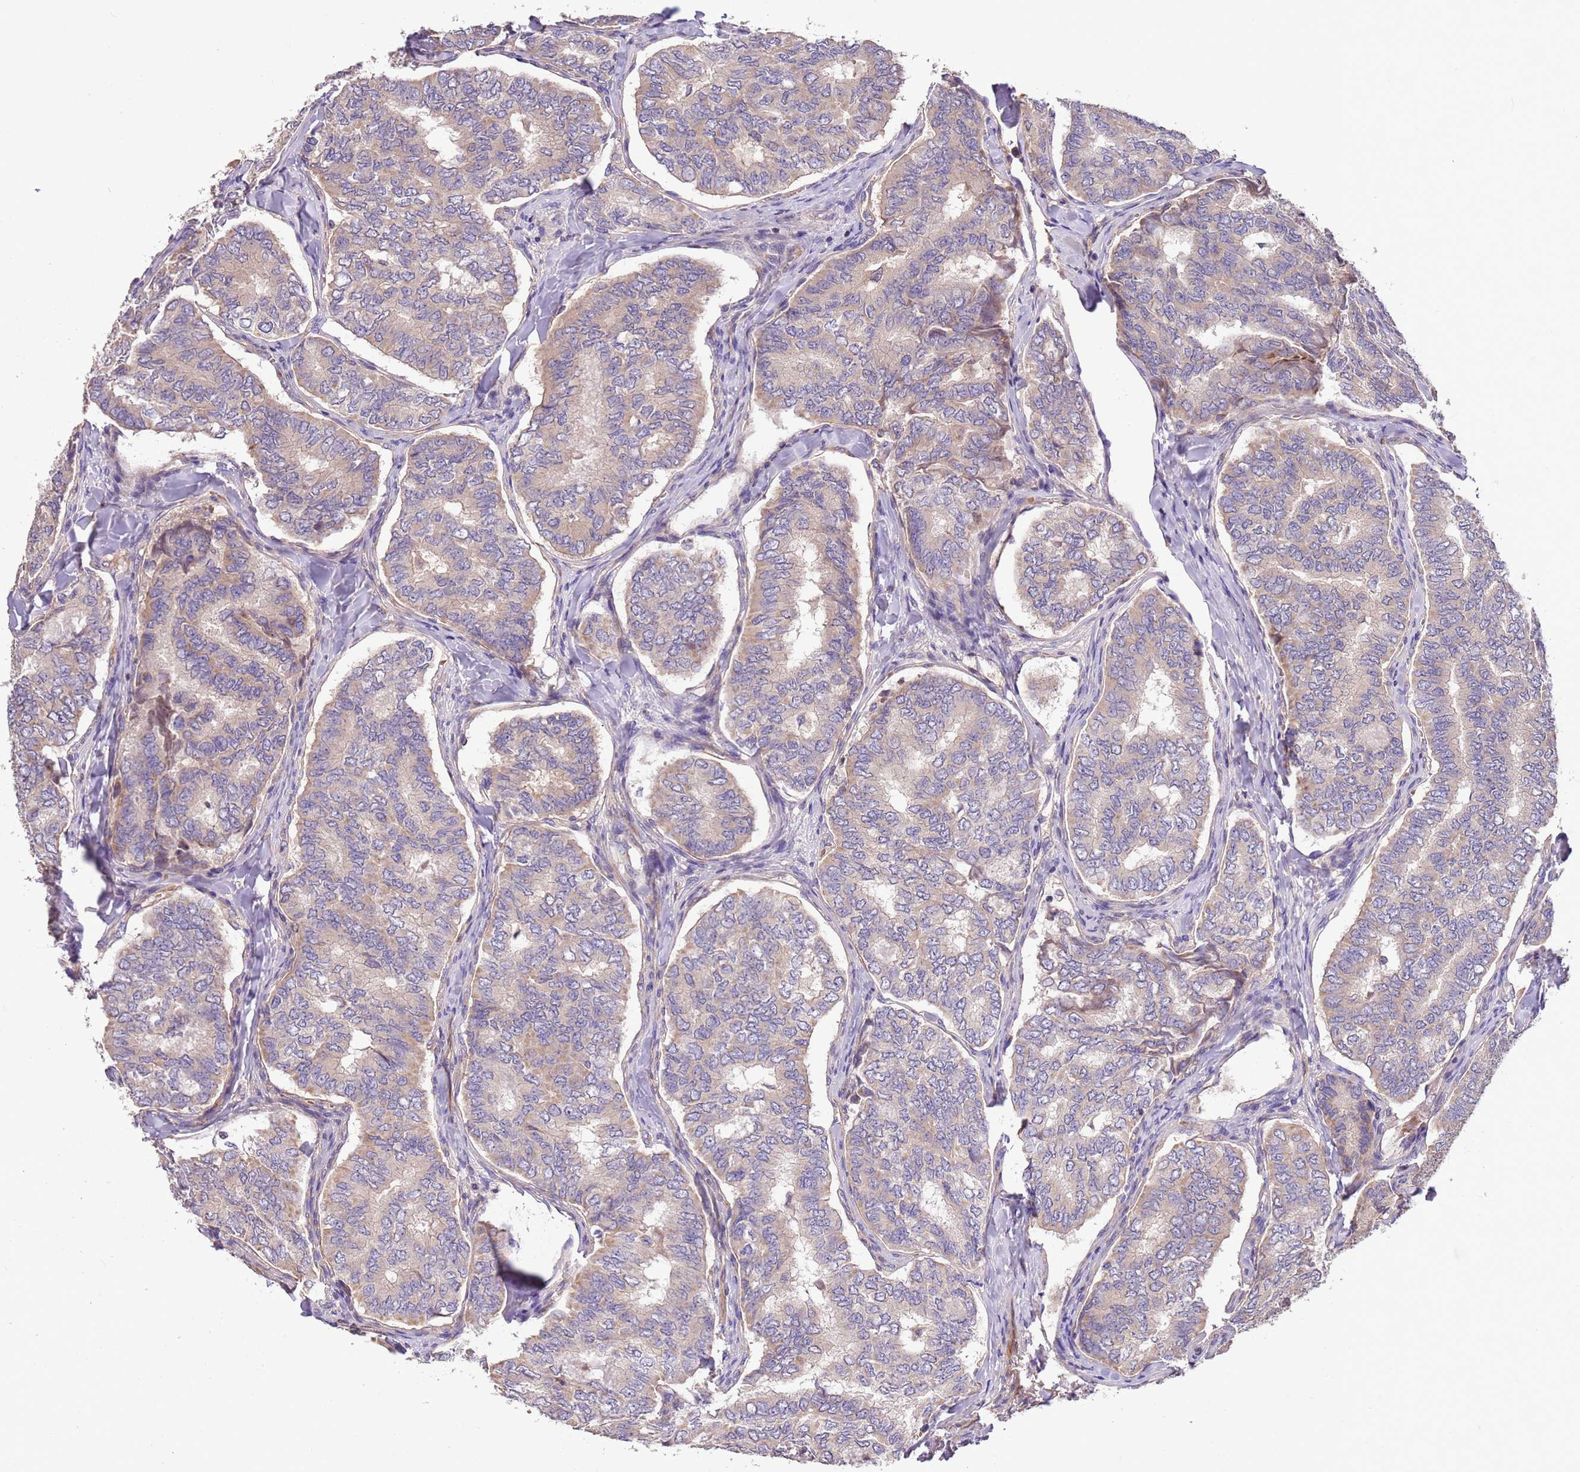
{"staining": {"intensity": "weak", "quantity": ">75%", "location": "cytoplasmic/membranous"}, "tissue": "thyroid cancer", "cell_type": "Tumor cells", "image_type": "cancer", "snomed": [{"axis": "morphology", "description": "Papillary adenocarcinoma, NOS"}, {"axis": "topography", "description": "Thyroid gland"}], "caption": "High-magnification brightfield microscopy of papillary adenocarcinoma (thyroid) stained with DAB (brown) and counterstained with hematoxylin (blue). tumor cells exhibit weak cytoplasmic/membranous staining is present in approximately>75% of cells. Using DAB (3,3'-diaminobenzidine) (brown) and hematoxylin (blue) stains, captured at high magnification using brightfield microscopy.", "gene": "FAM89B", "patient": {"sex": "female", "age": 35}}